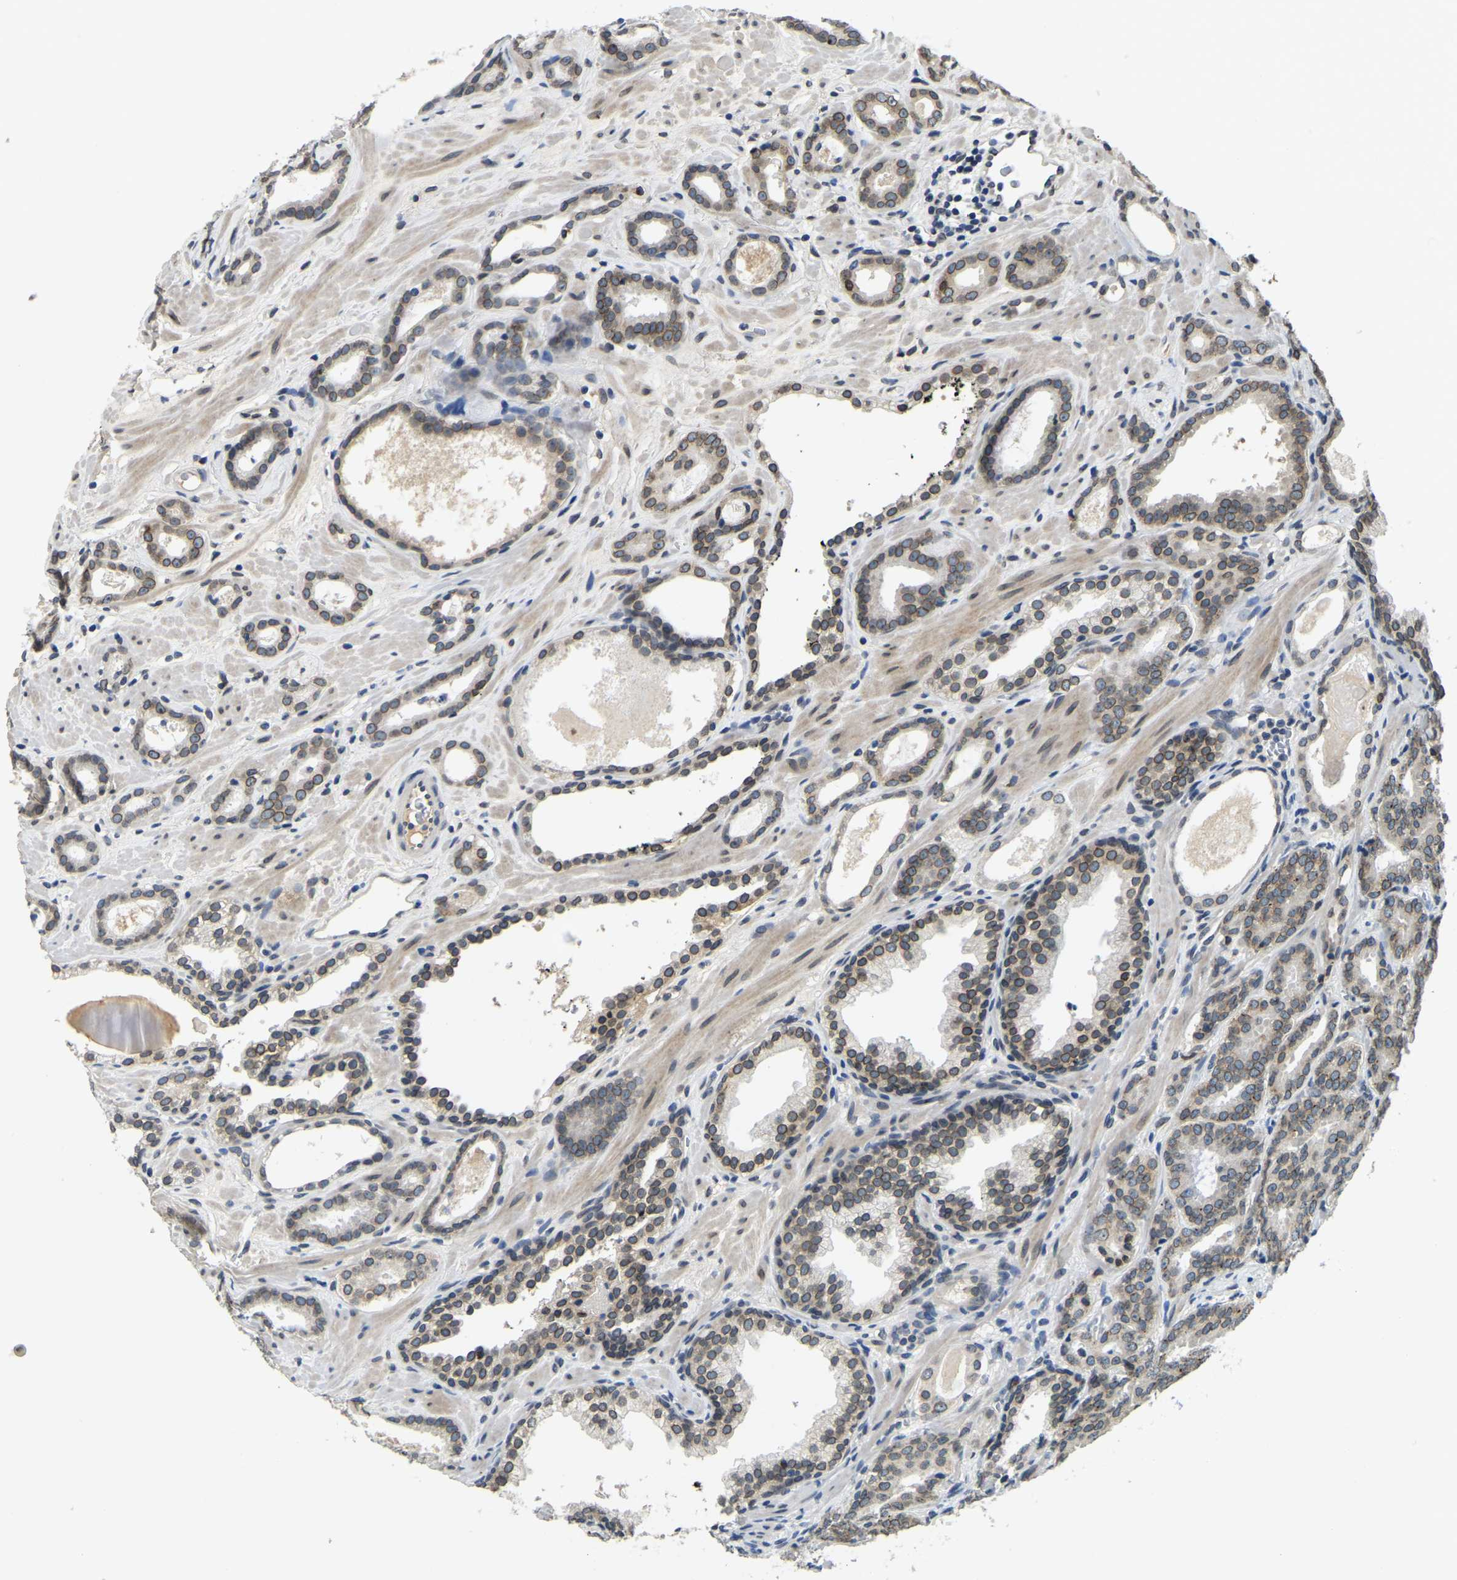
{"staining": {"intensity": "moderate", "quantity": ">75%", "location": "cytoplasmic/membranous,nuclear"}, "tissue": "prostate cancer", "cell_type": "Tumor cells", "image_type": "cancer", "snomed": [{"axis": "morphology", "description": "Adenocarcinoma, Low grade"}, {"axis": "topography", "description": "Prostate"}], "caption": "Immunohistochemistry (IHC) photomicrograph of human prostate cancer (low-grade adenocarcinoma) stained for a protein (brown), which shows medium levels of moderate cytoplasmic/membranous and nuclear expression in about >75% of tumor cells.", "gene": "RANBP2", "patient": {"sex": "male", "age": 57}}